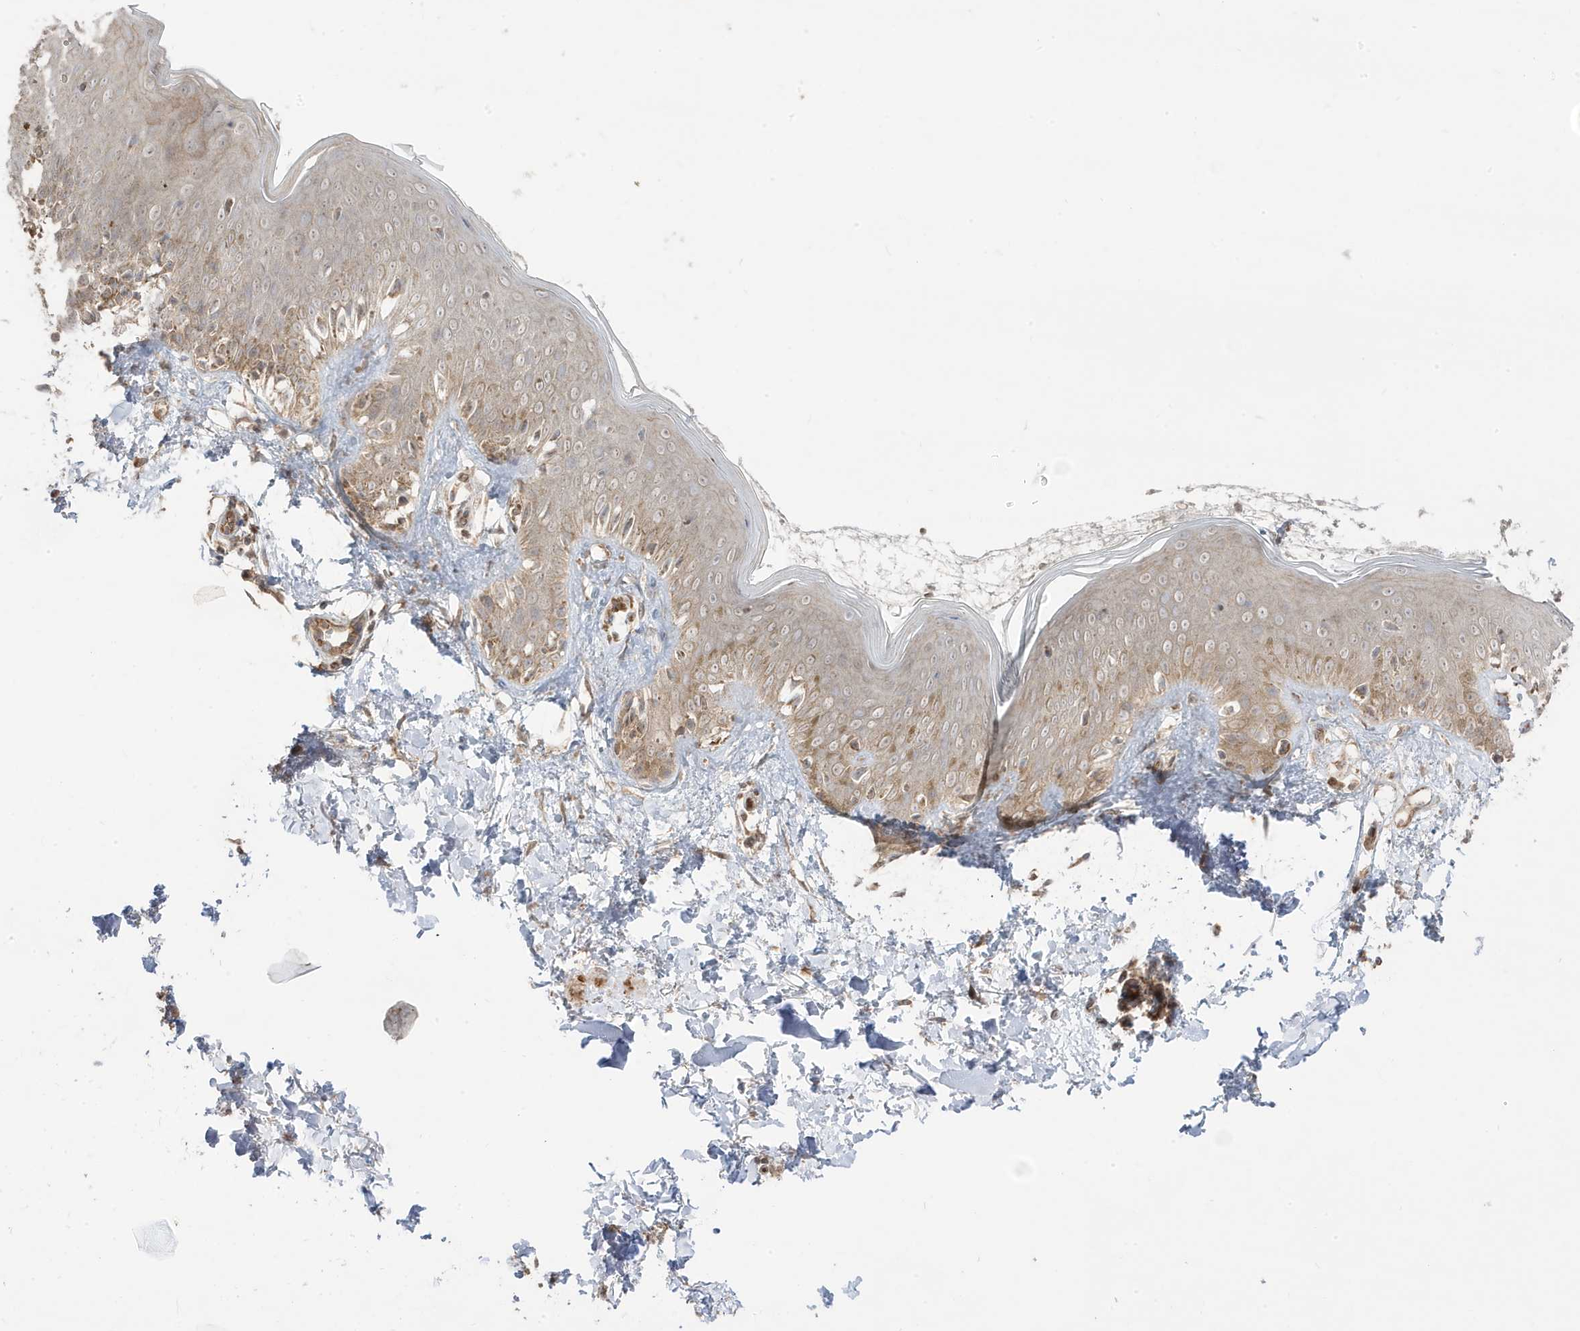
{"staining": {"intensity": "weak", "quantity": "25%-75%", "location": "cytoplasmic/membranous,nuclear"}, "tissue": "skin", "cell_type": "Fibroblasts", "image_type": "normal", "snomed": [{"axis": "morphology", "description": "Normal tissue, NOS"}, {"axis": "topography", "description": "Skin"}], "caption": "Protein staining of normal skin shows weak cytoplasmic/membranous,nuclear staining in approximately 25%-75% of fibroblasts.", "gene": "DNAJC12", "patient": {"sex": "male", "age": 37}}